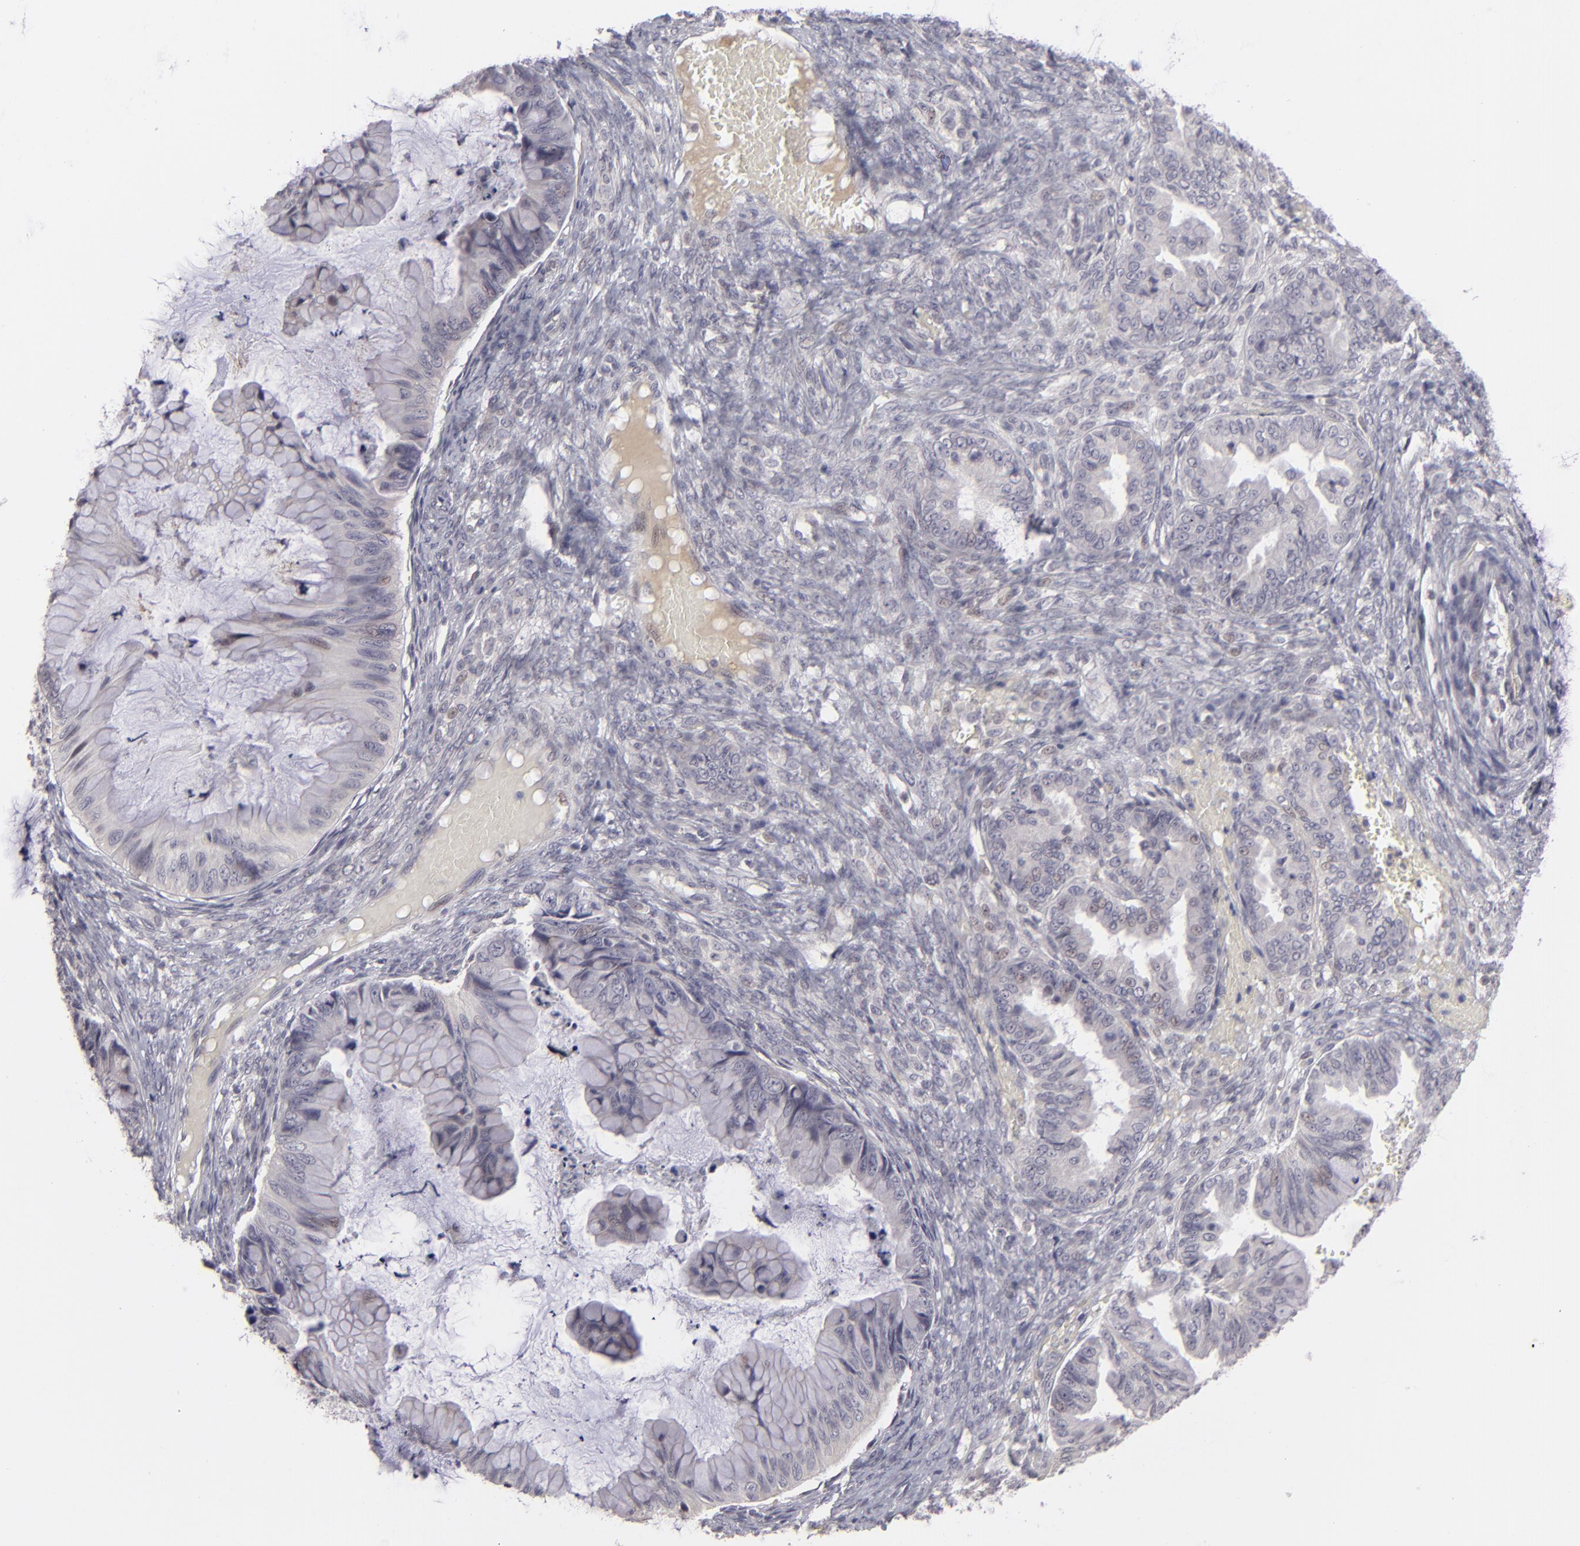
{"staining": {"intensity": "negative", "quantity": "none", "location": "none"}, "tissue": "ovarian cancer", "cell_type": "Tumor cells", "image_type": "cancer", "snomed": [{"axis": "morphology", "description": "Cystadenocarcinoma, mucinous, NOS"}, {"axis": "topography", "description": "Ovary"}], "caption": "DAB (3,3'-diaminobenzidine) immunohistochemical staining of human ovarian cancer shows no significant positivity in tumor cells.", "gene": "CLDN2", "patient": {"sex": "female", "age": 36}}